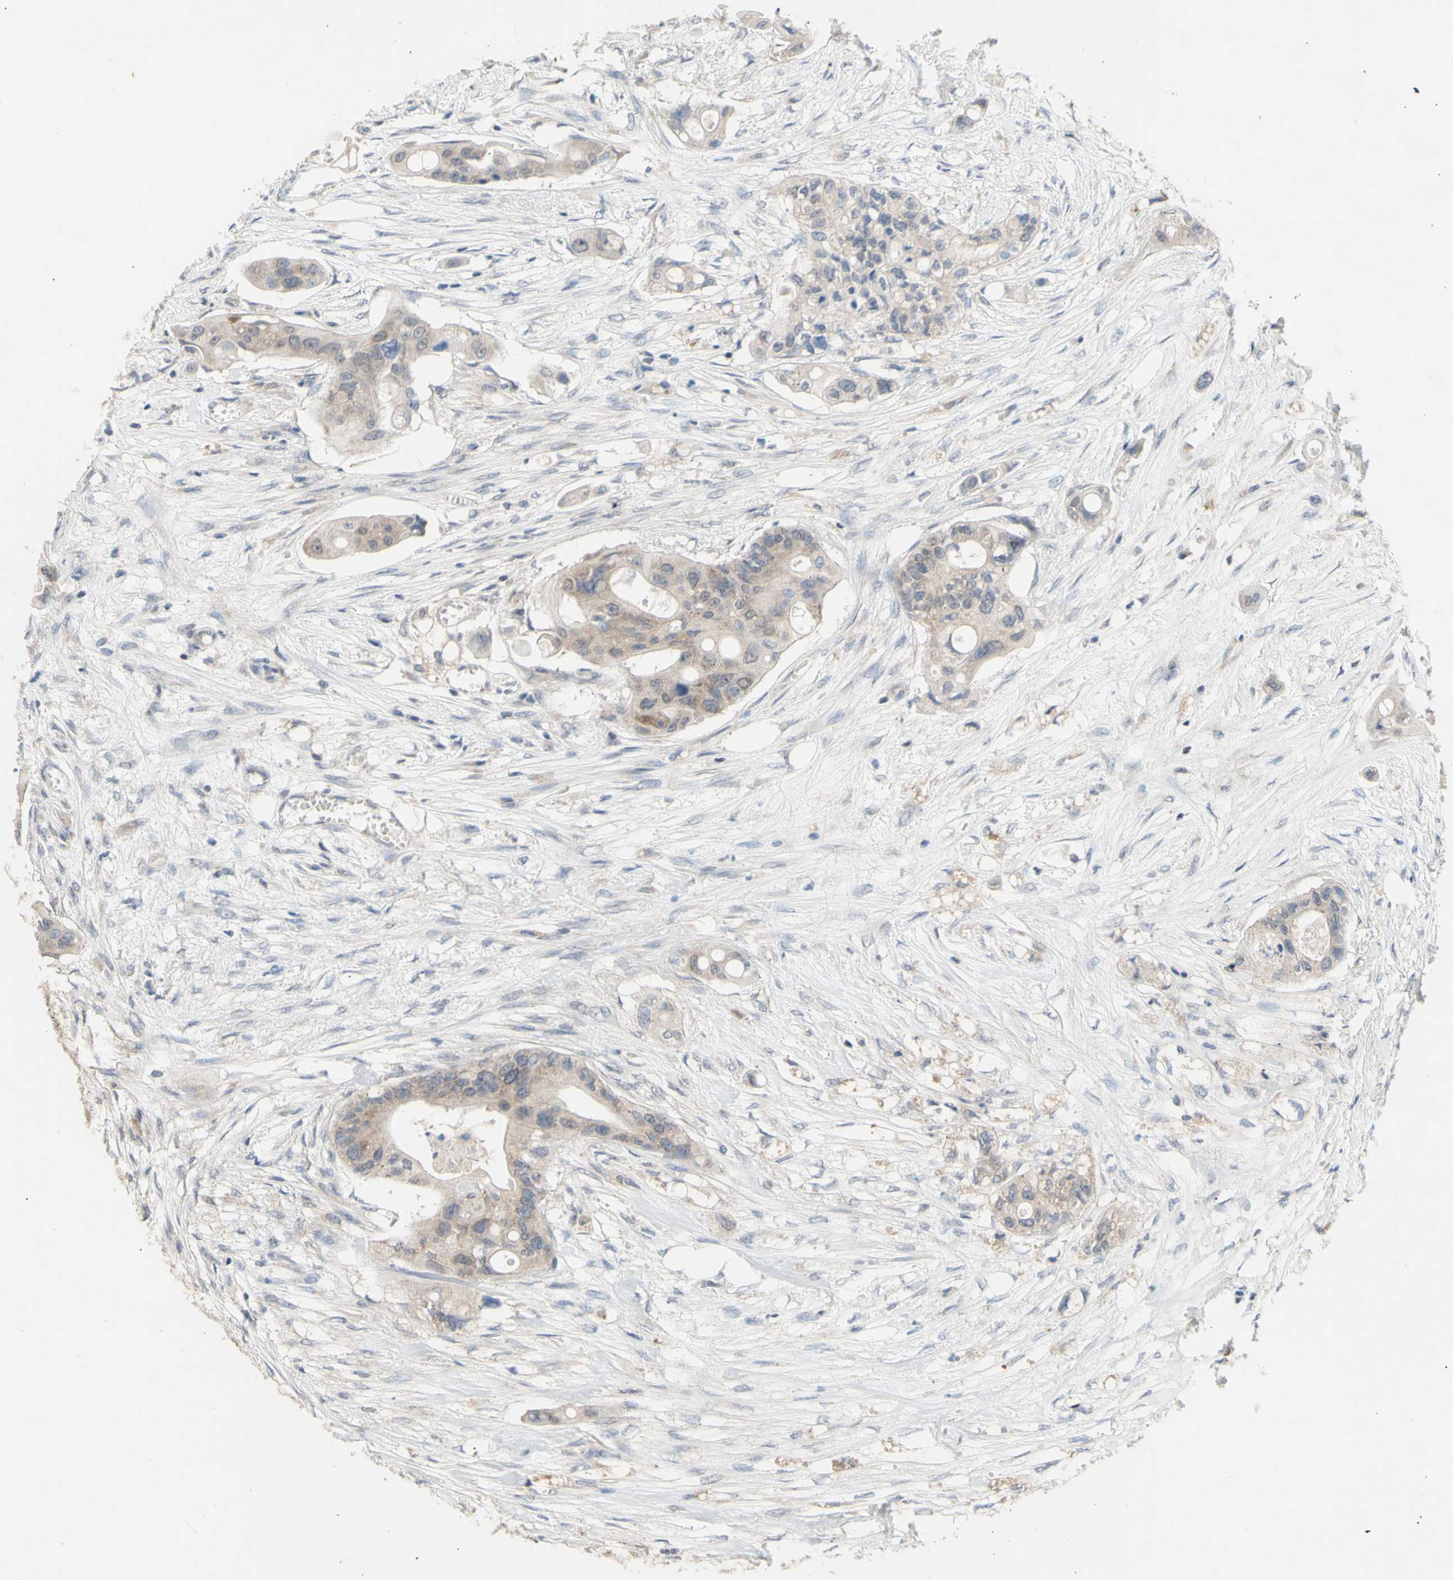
{"staining": {"intensity": "weak", "quantity": ">75%", "location": "cytoplasmic/membranous"}, "tissue": "colorectal cancer", "cell_type": "Tumor cells", "image_type": "cancer", "snomed": [{"axis": "morphology", "description": "Adenocarcinoma, NOS"}, {"axis": "topography", "description": "Colon"}], "caption": "DAB immunohistochemical staining of human adenocarcinoma (colorectal) displays weak cytoplasmic/membranous protein positivity in approximately >75% of tumor cells.", "gene": "NLRP1", "patient": {"sex": "female", "age": 57}}